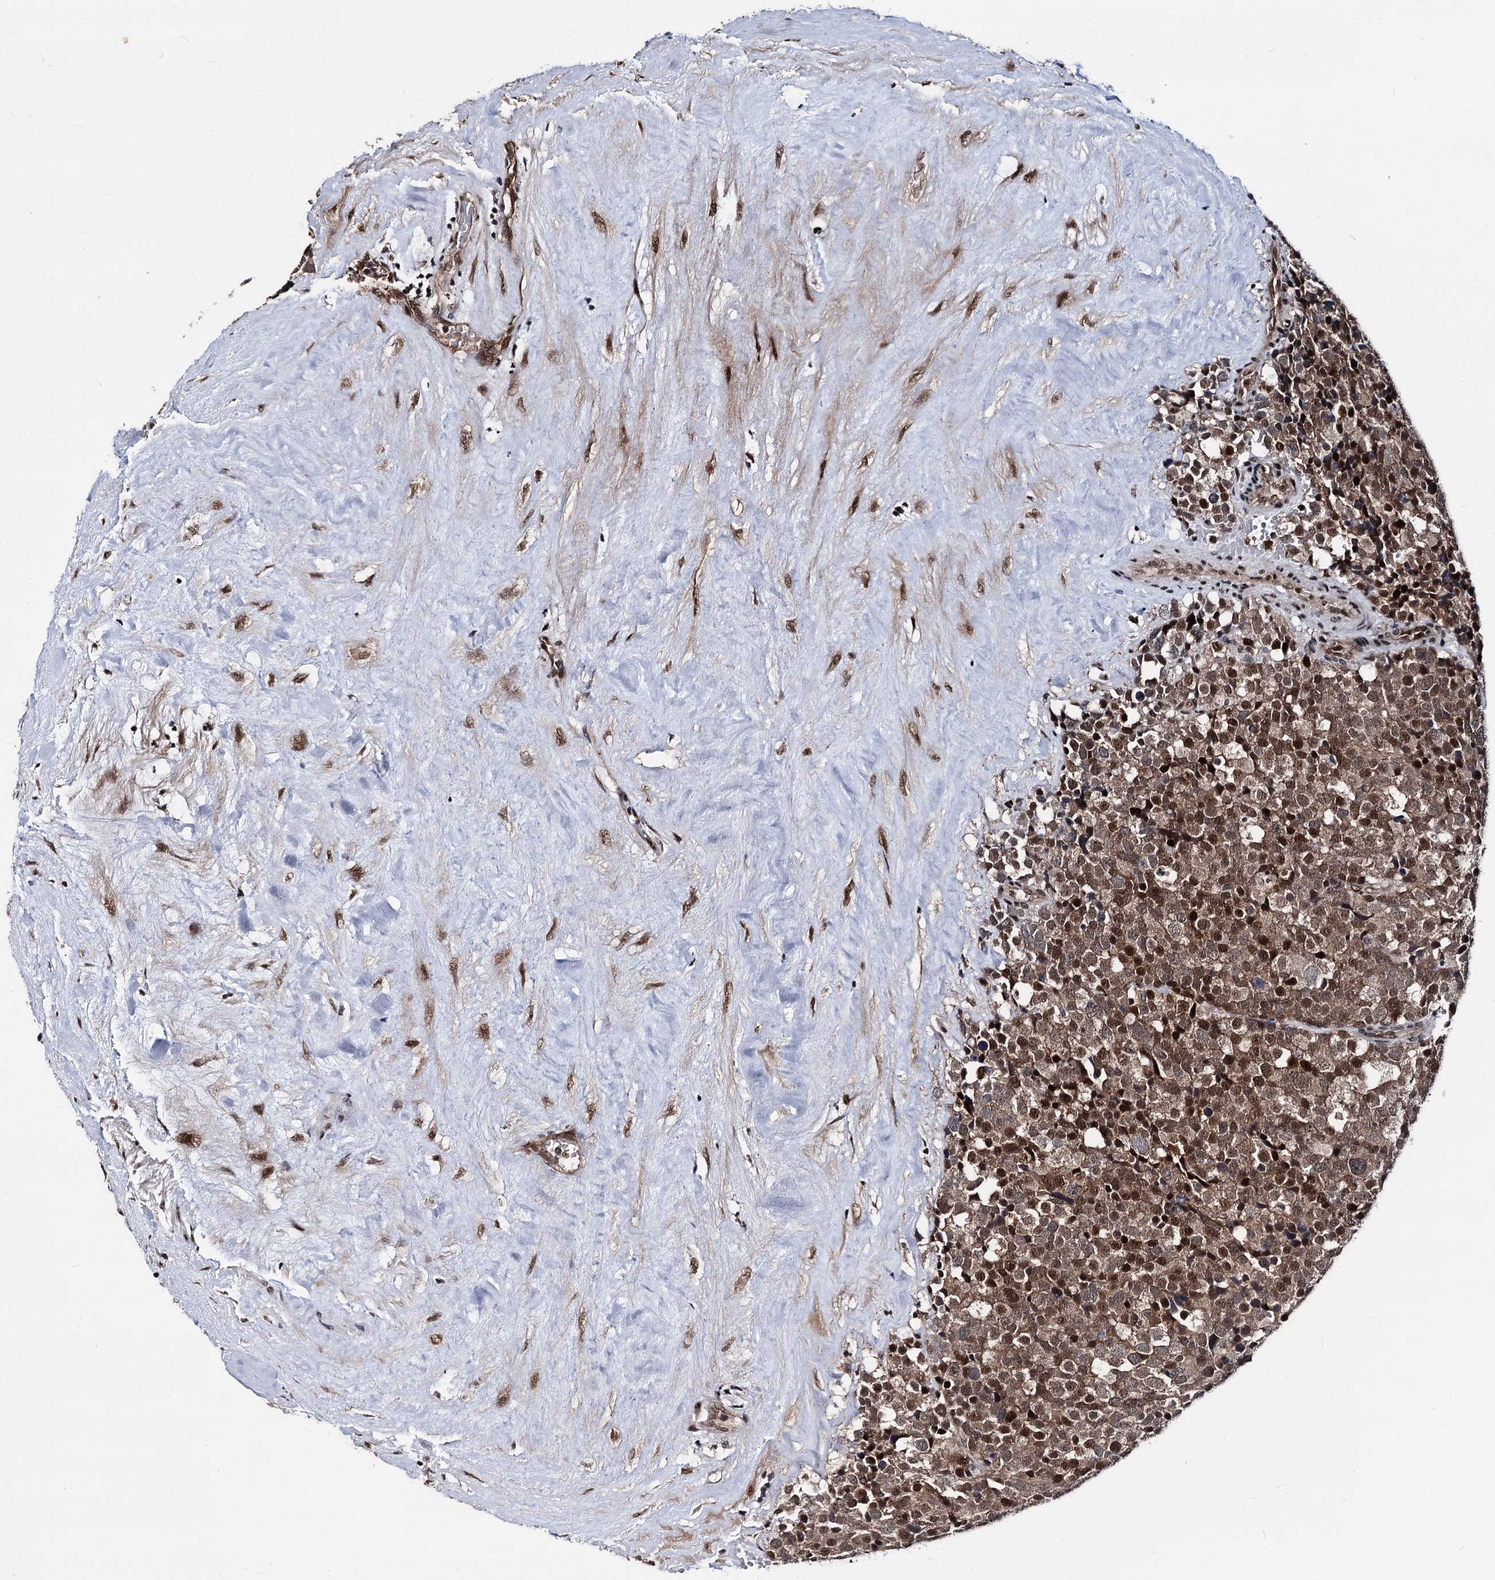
{"staining": {"intensity": "strong", "quantity": ">75%", "location": "nuclear"}, "tissue": "testis cancer", "cell_type": "Tumor cells", "image_type": "cancer", "snomed": [{"axis": "morphology", "description": "Seminoma, NOS"}, {"axis": "topography", "description": "Testis"}], "caption": "A high amount of strong nuclear expression is appreciated in about >75% of tumor cells in testis cancer tissue.", "gene": "GALNT11", "patient": {"sex": "male", "age": 71}}